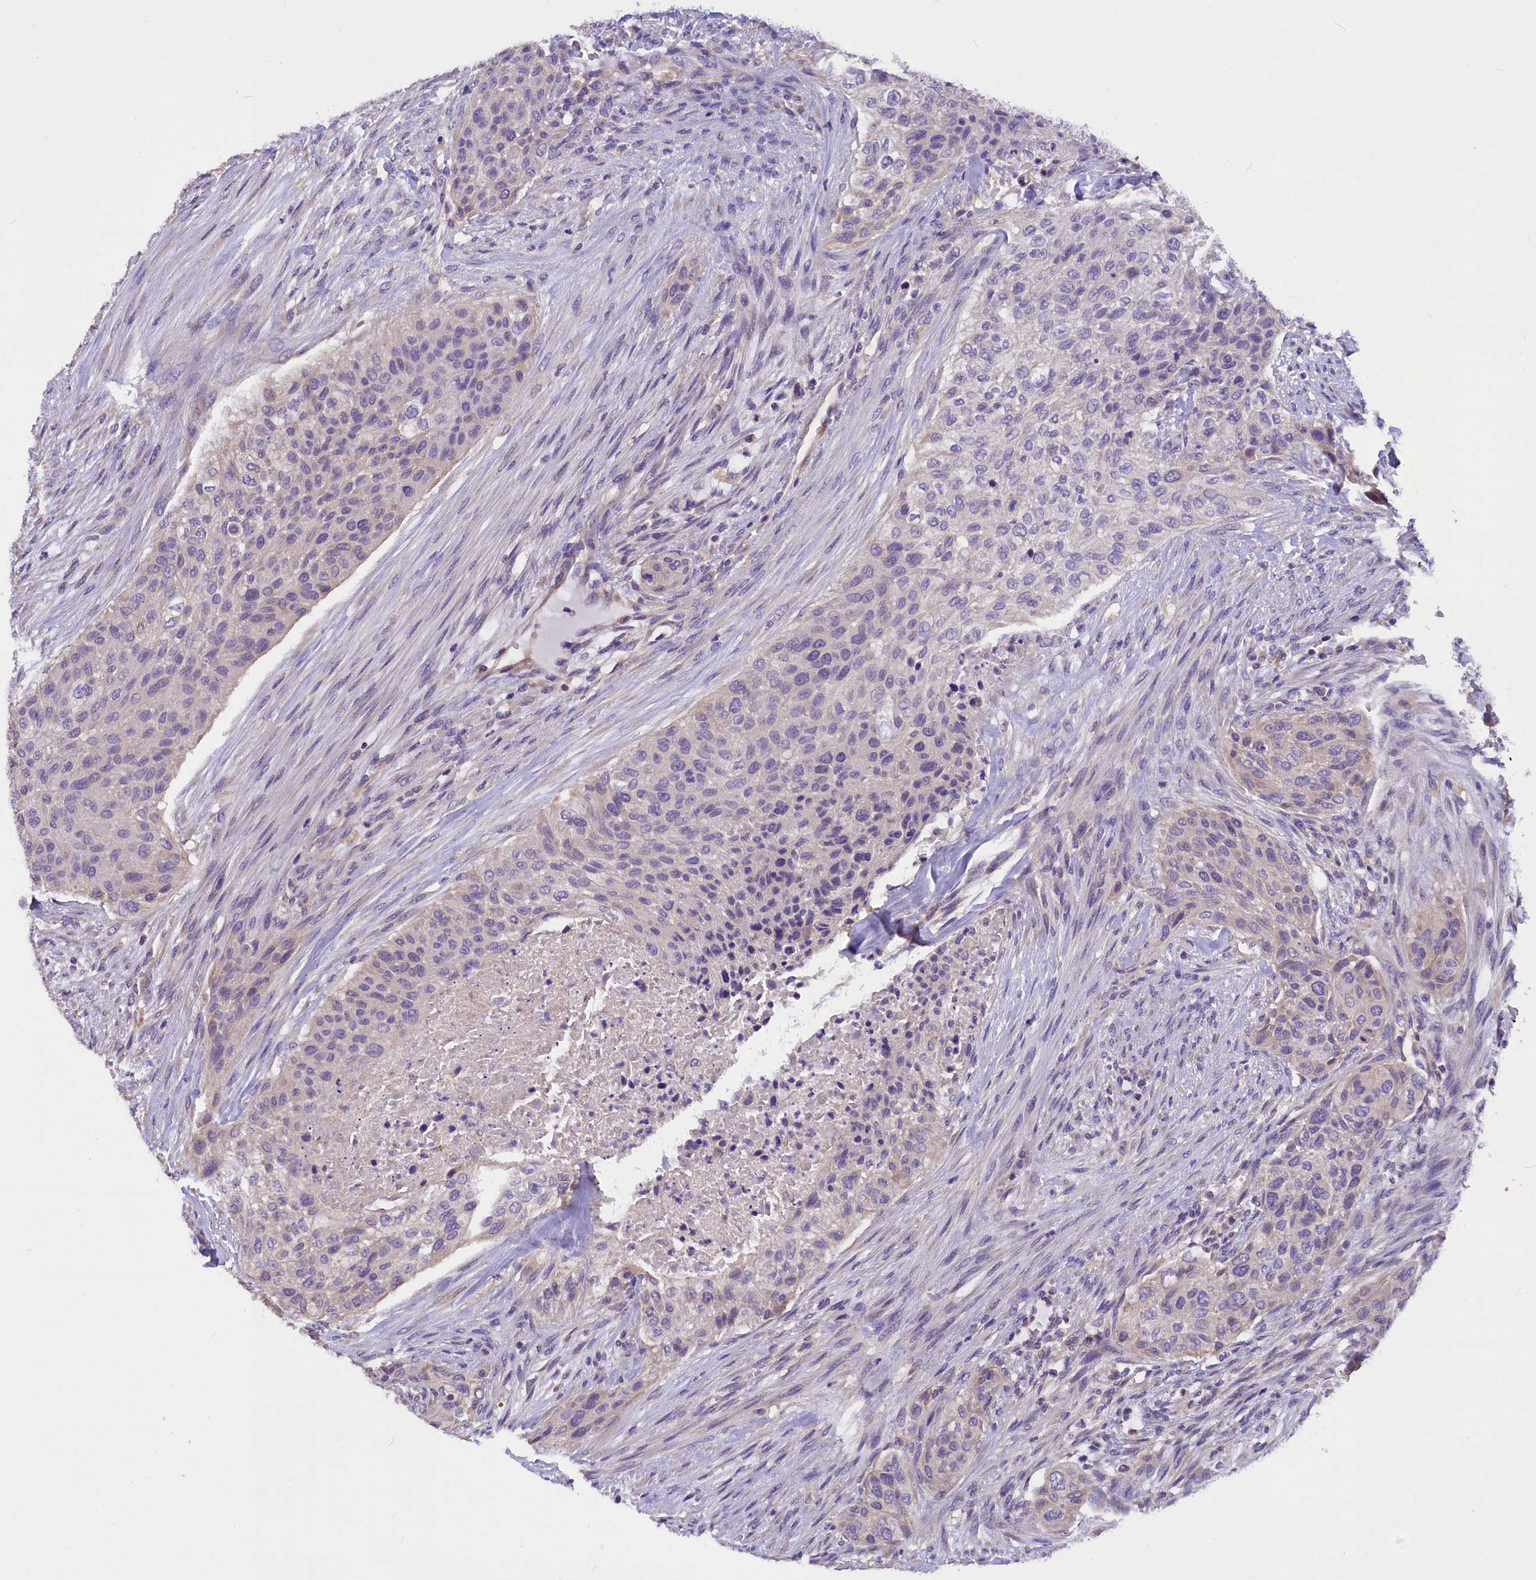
{"staining": {"intensity": "negative", "quantity": "none", "location": "none"}, "tissue": "urothelial cancer", "cell_type": "Tumor cells", "image_type": "cancer", "snomed": [{"axis": "morphology", "description": "Urothelial carcinoma, High grade"}, {"axis": "topography", "description": "Urinary bladder"}], "caption": "The micrograph shows no staining of tumor cells in urothelial cancer.", "gene": "AP3B2", "patient": {"sex": "male", "age": 35}}